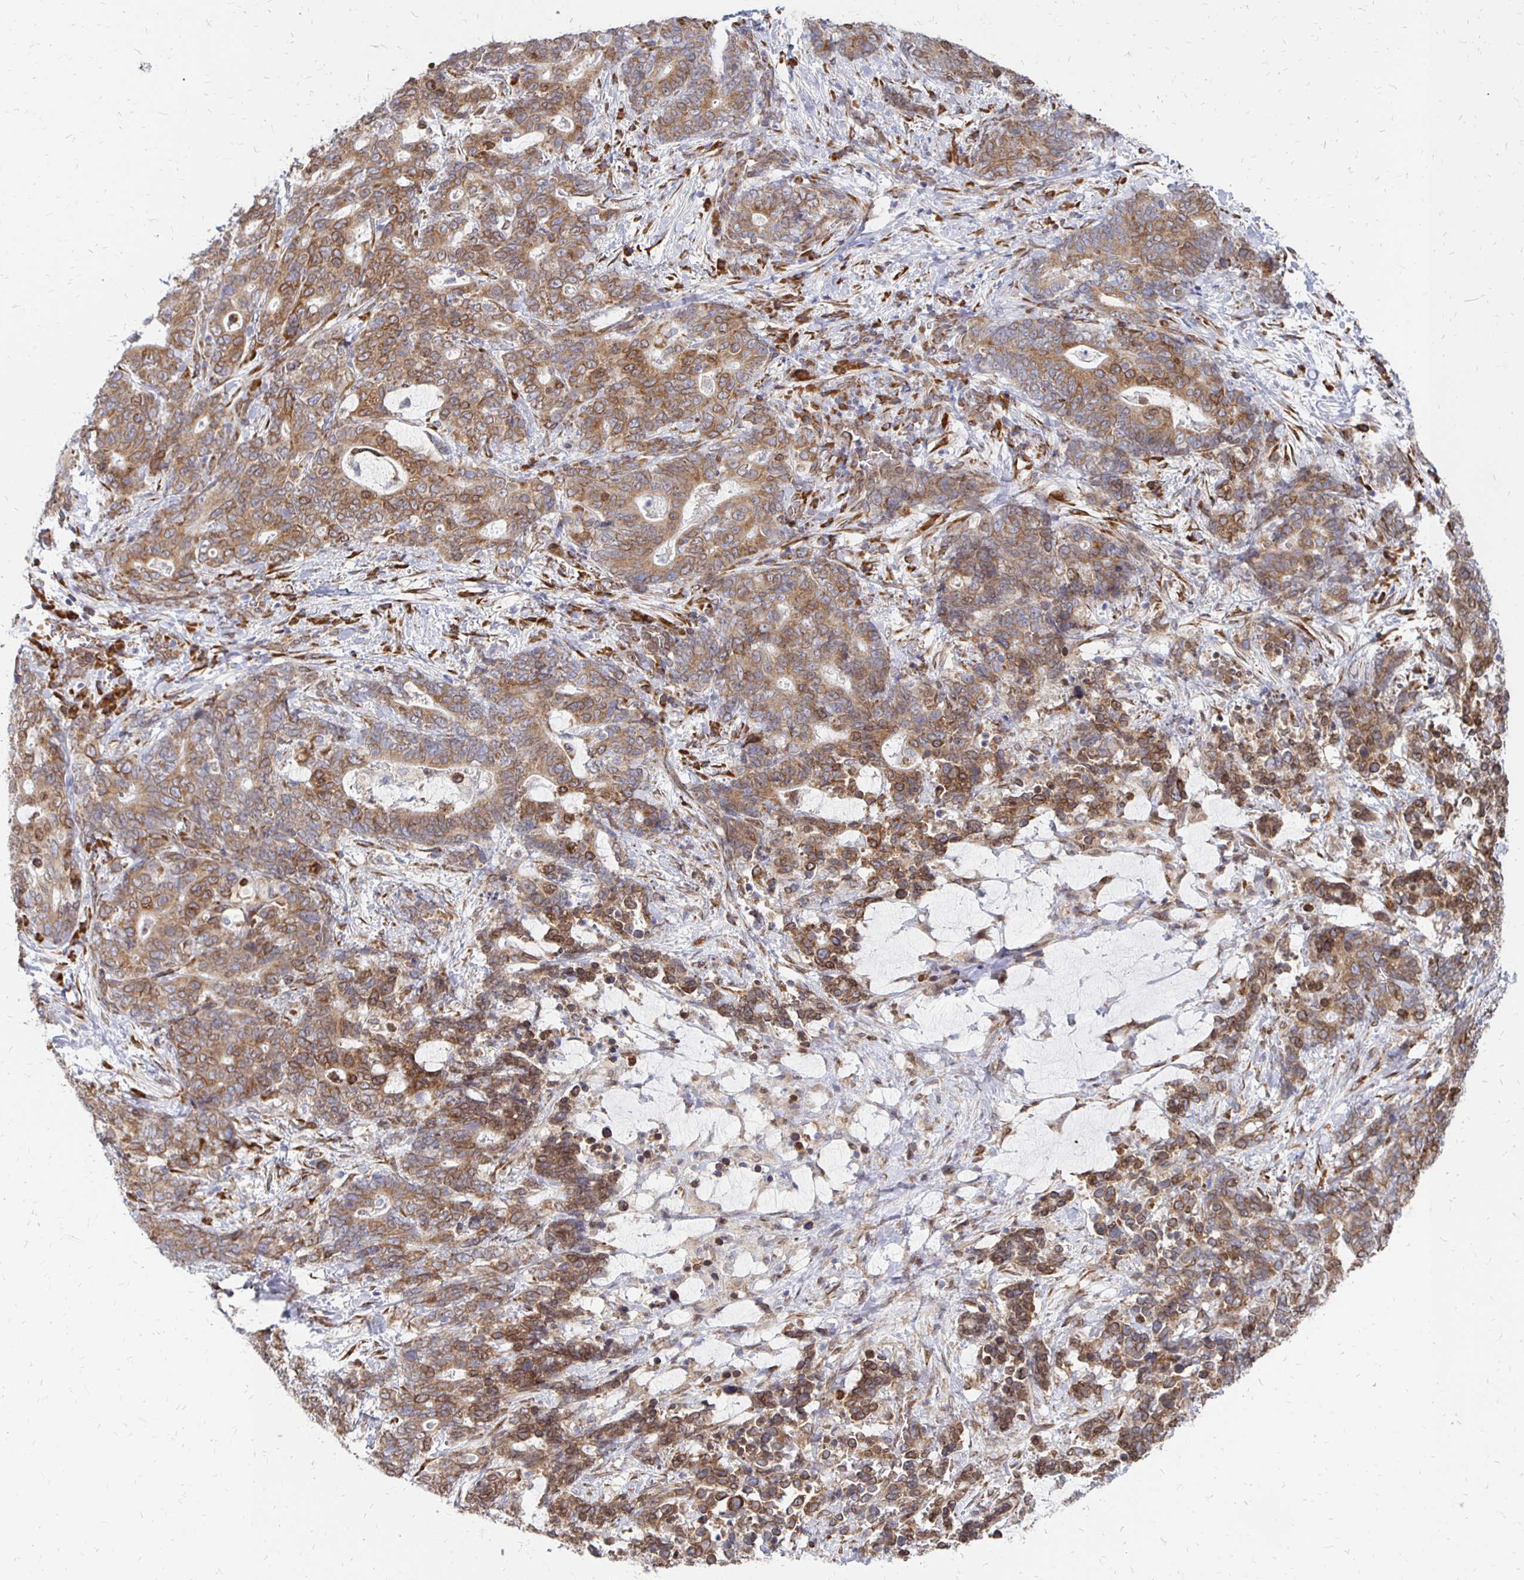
{"staining": {"intensity": "moderate", "quantity": ">75%", "location": "cytoplasmic/membranous"}, "tissue": "stomach cancer", "cell_type": "Tumor cells", "image_type": "cancer", "snomed": [{"axis": "morphology", "description": "Normal tissue, NOS"}, {"axis": "morphology", "description": "Adenocarcinoma, NOS"}, {"axis": "topography", "description": "Stomach"}], "caption": "A brown stain highlights moderate cytoplasmic/membranous expression of a protein in human adenocarcinoma (stomach) tumor cells. The protein of interest is shown in brown color, while the nuclei are stained blue.", "gene": "PELI3", "patient": {"sex": "female", "age": 64}}